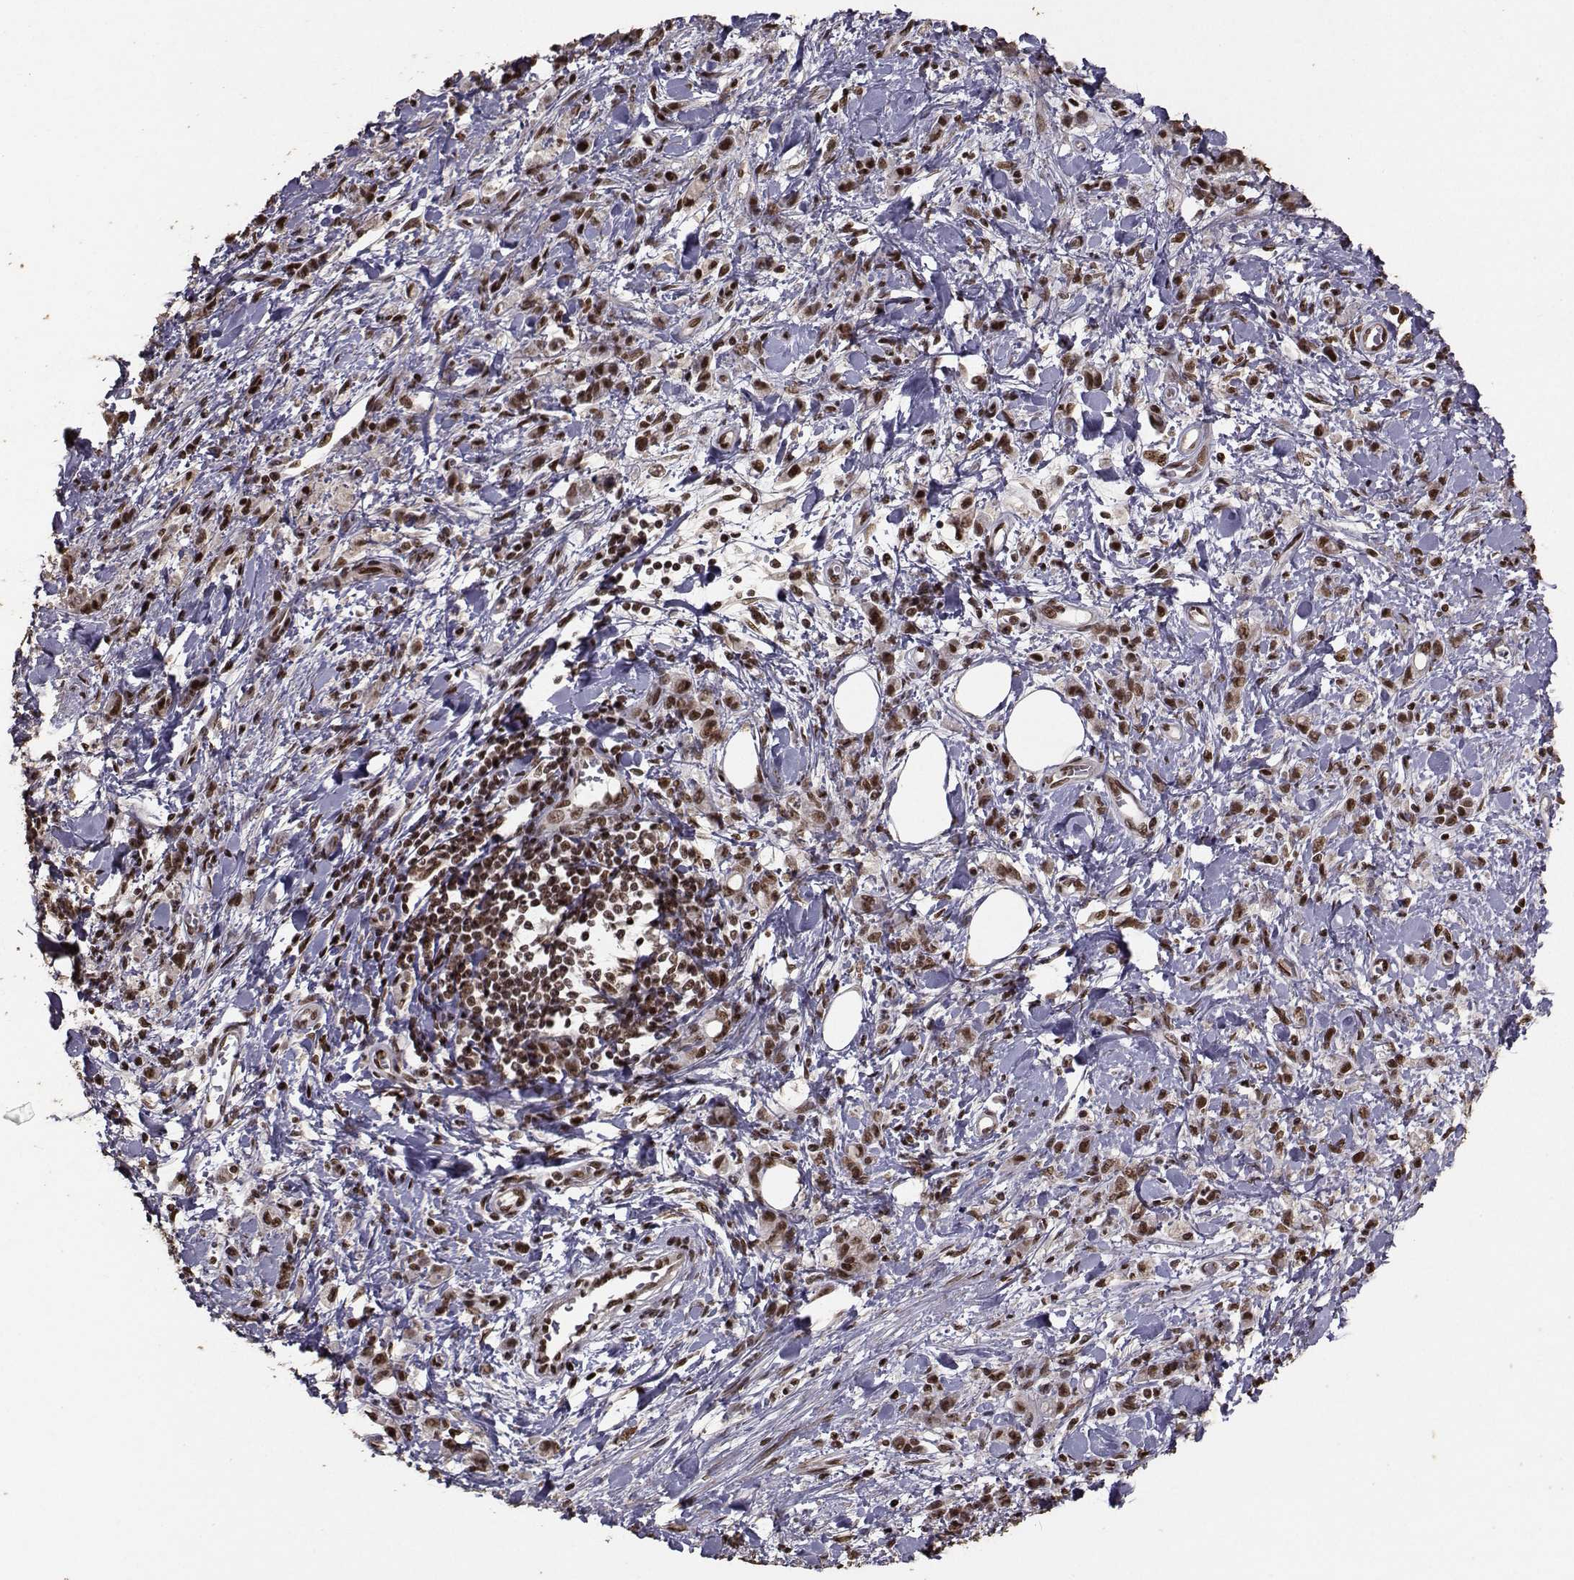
{"staining": {"intensity": "strong", "quantity": ">75%", "location": "nuclear"}, "tissue": "stomach cancer", "cell_type": "Tumor cells", "image_type": "cancer", "snomed": [{"axis": "morphology", "description": "Adenocarcinoma, NOS"}, {"axis": "topography", "description": "Stomach"}], "caption": "Stomach adenocarcinoma was stained to show a protein in brown. There is high levels of strong nuclear positivity in about >75% of tumor cells.", "gene": "SF1", "patient": {"sex": "male", "age": 77}}